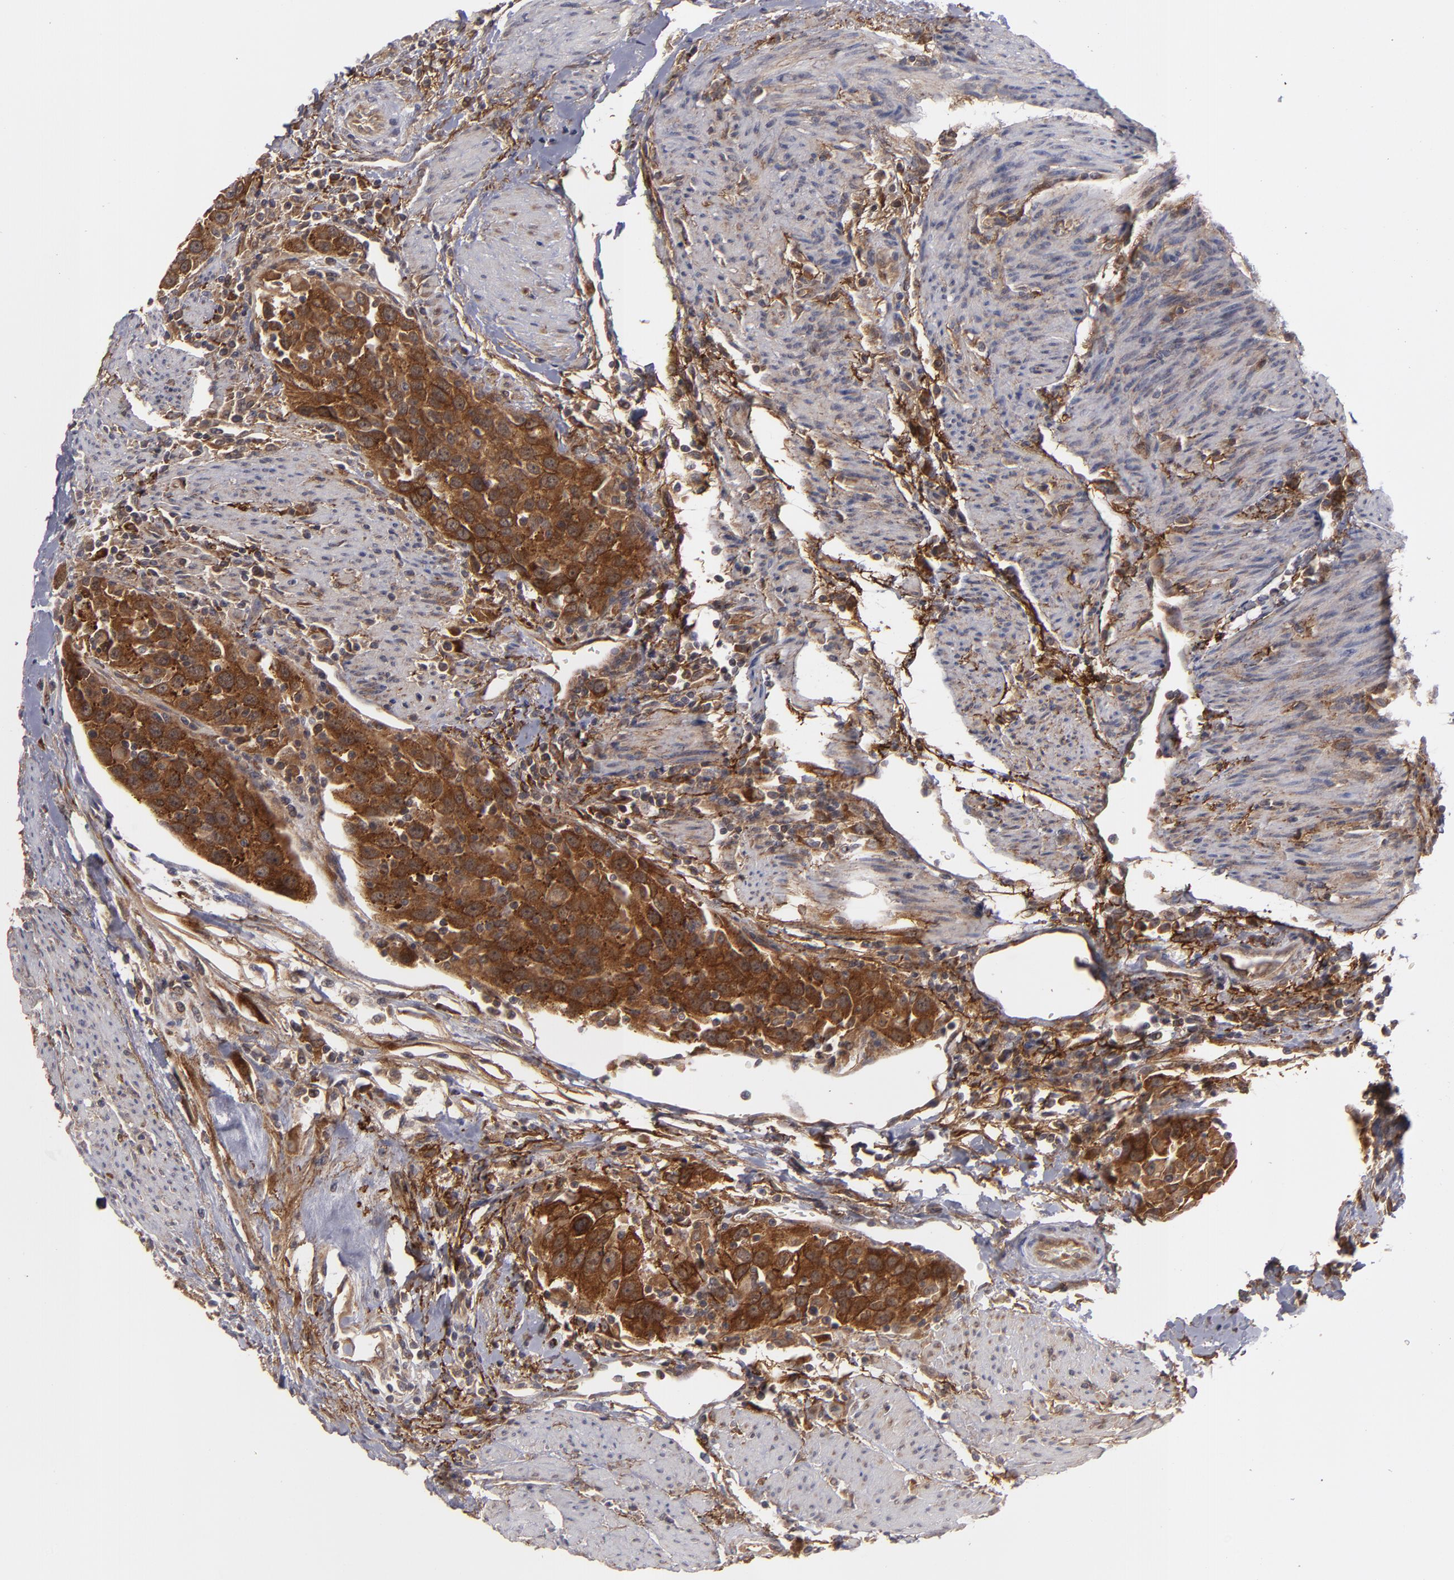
{"staining": {"intensity": "strong", "quantity": ">75%", "location": "cytoplasmic/membranous"}, "tissue": "urothelial cancer", "cell_type": "Tumor cells", "image_type": "cancer", "snomed": [{"axis": "morphology", "description": "Urothelial carcinoma, High grade"}, {"axis": "topography", "description": "Urinary bladder"}], "caption": "Immunohistochemistry (DAB (3,3'-diaminobenzidine)) staining of human high-grade urothelial carcinoma shows strong cytoplasmic/membranous protein staining in approximately >75% of tumor cells. (Brightfield microscopy of DAB IHC at high magnification).", "gene": "BMP6", "patient": {"sex": "female", "age": 80}}